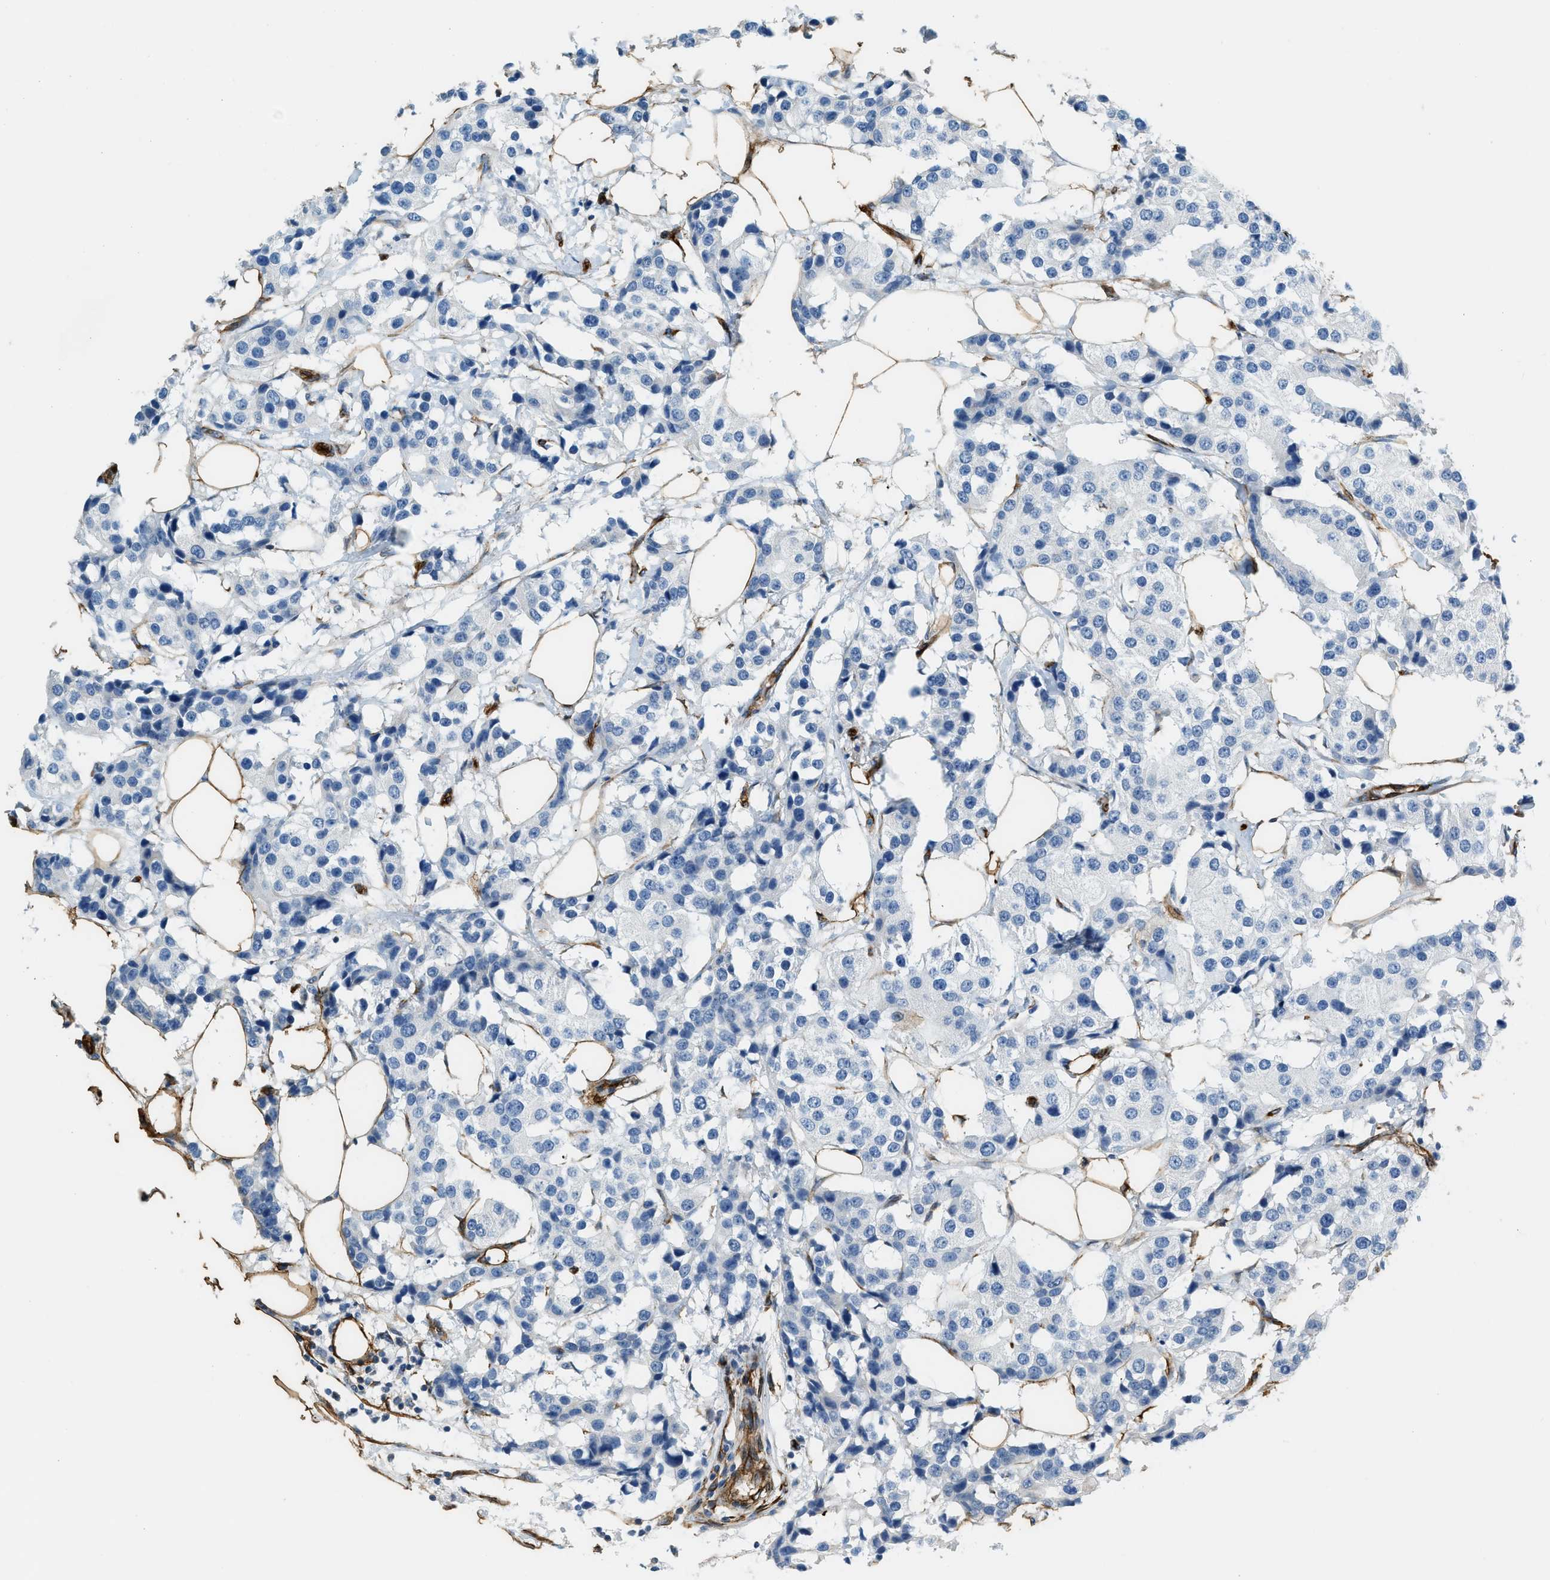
{"staining": {"intensity": "negative", "quantity": "none", "location": "none"}, "tissue": "breast cancer", "cell_type": "Tumor cells", "image_type": "cancer", "snomed": [{"axis": "morphology", "description": "Normal tissue, NOS"}, {"axis": "morphology", "description": "Duct carcinoma"}, {"axis": "topography", "description": "Breast"}], "caption": "Breast cancer was stained to show a protein in brown. There is no significant staining in tumor cells.", "gene": "TMEM43", "patient": {"sex": "female", "age": 39}}